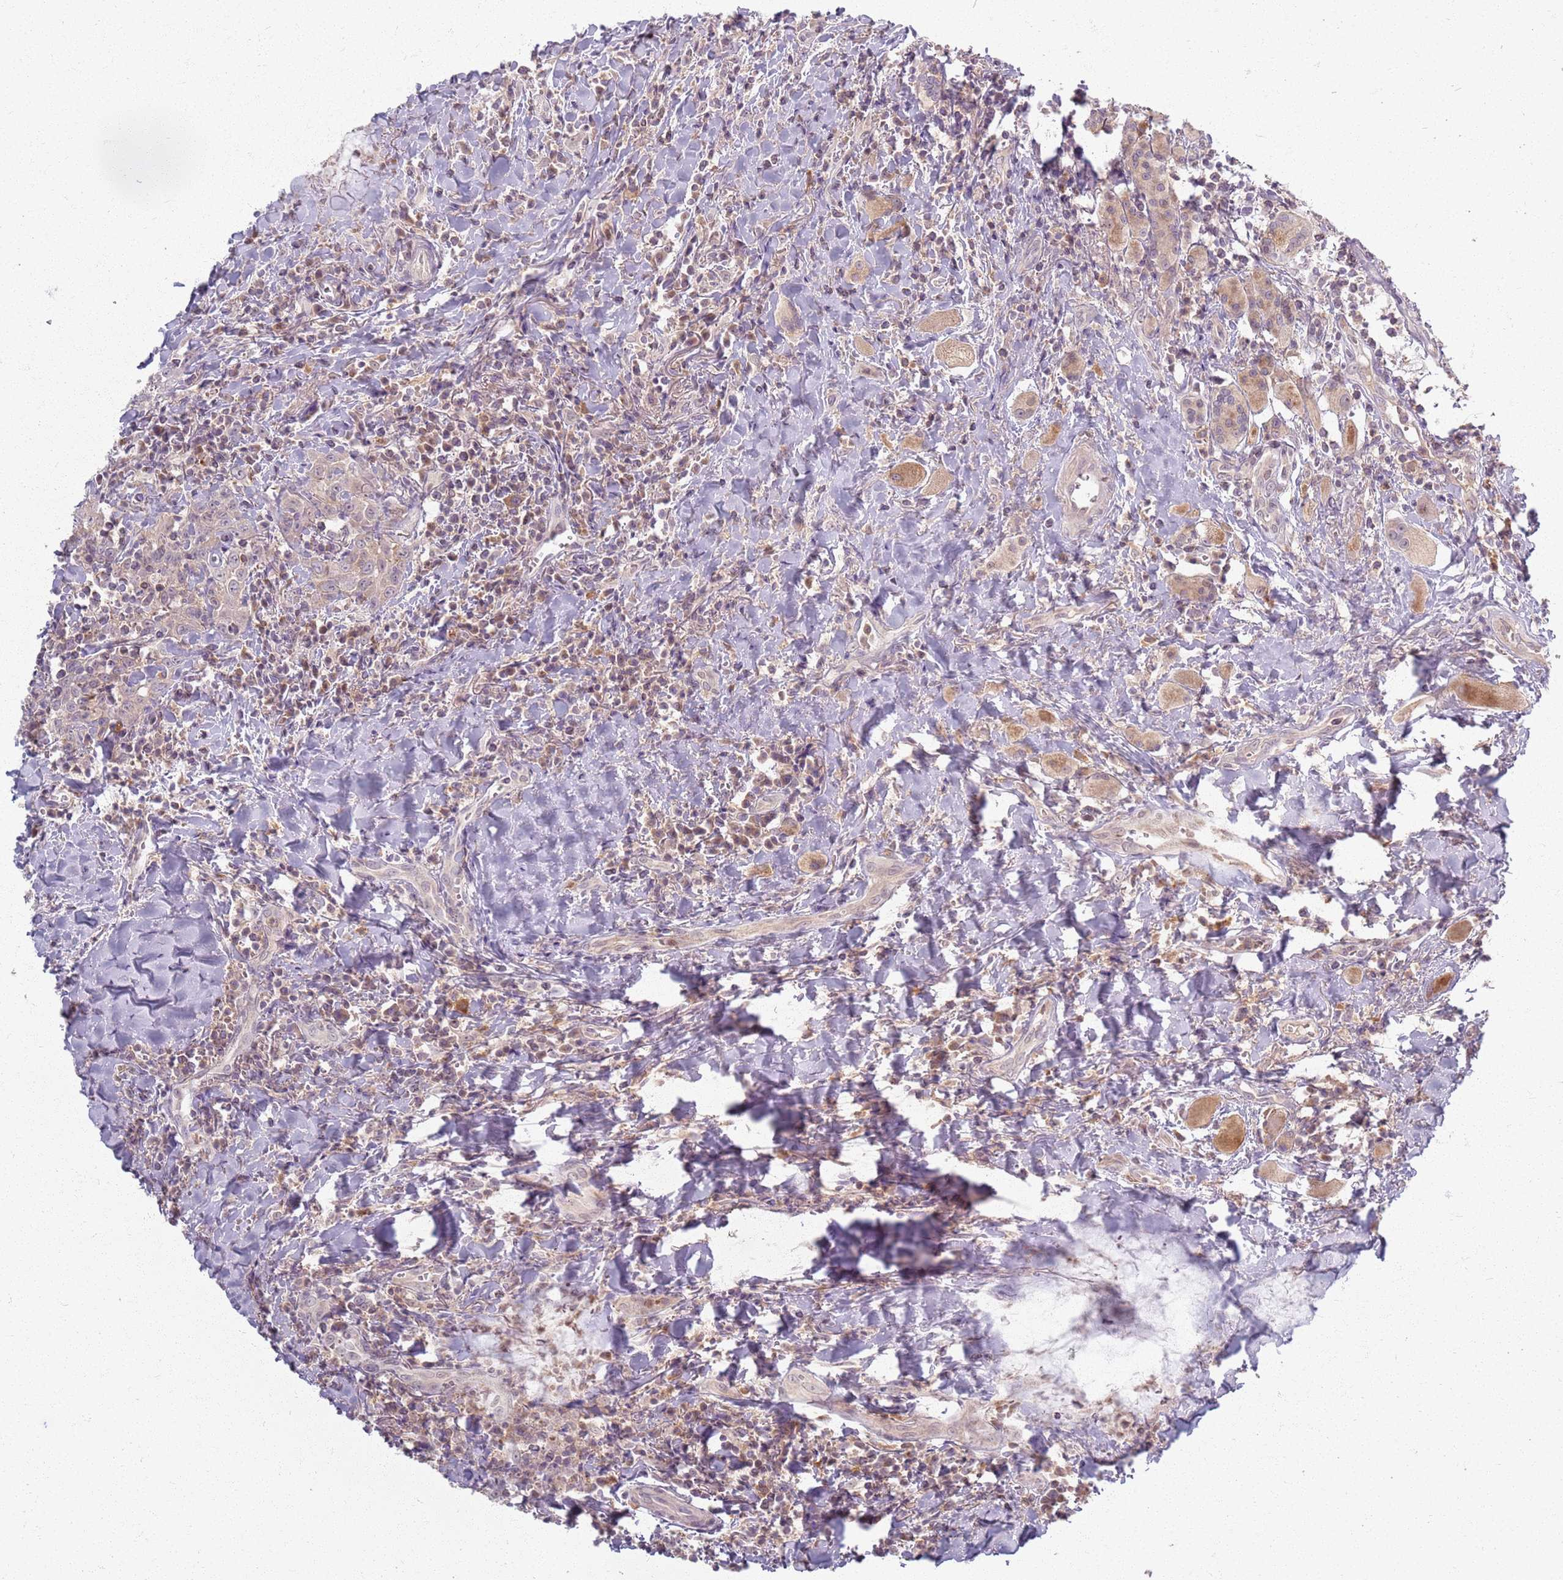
{"staining": {"intensity": "negative", "quantity": "none", "location": "none"}, "tissue": "head and neck cancer", "cell_type": "Tumor cells", "image_type": "cancer", "snomed": [{"axis": "morphology", "description": "Squamous cell carcinoma, NOS"}, {"axis": "topography", "description": "Head-Neck"}], "caption": "The immunohistochemistry (IHC) photomicrograph has no significant expression in tumor cells of head and neck squamous cell carcinoma tissue.", "gene": "ZDHHC2", "patient": {"sex": "female", "age": 70}}